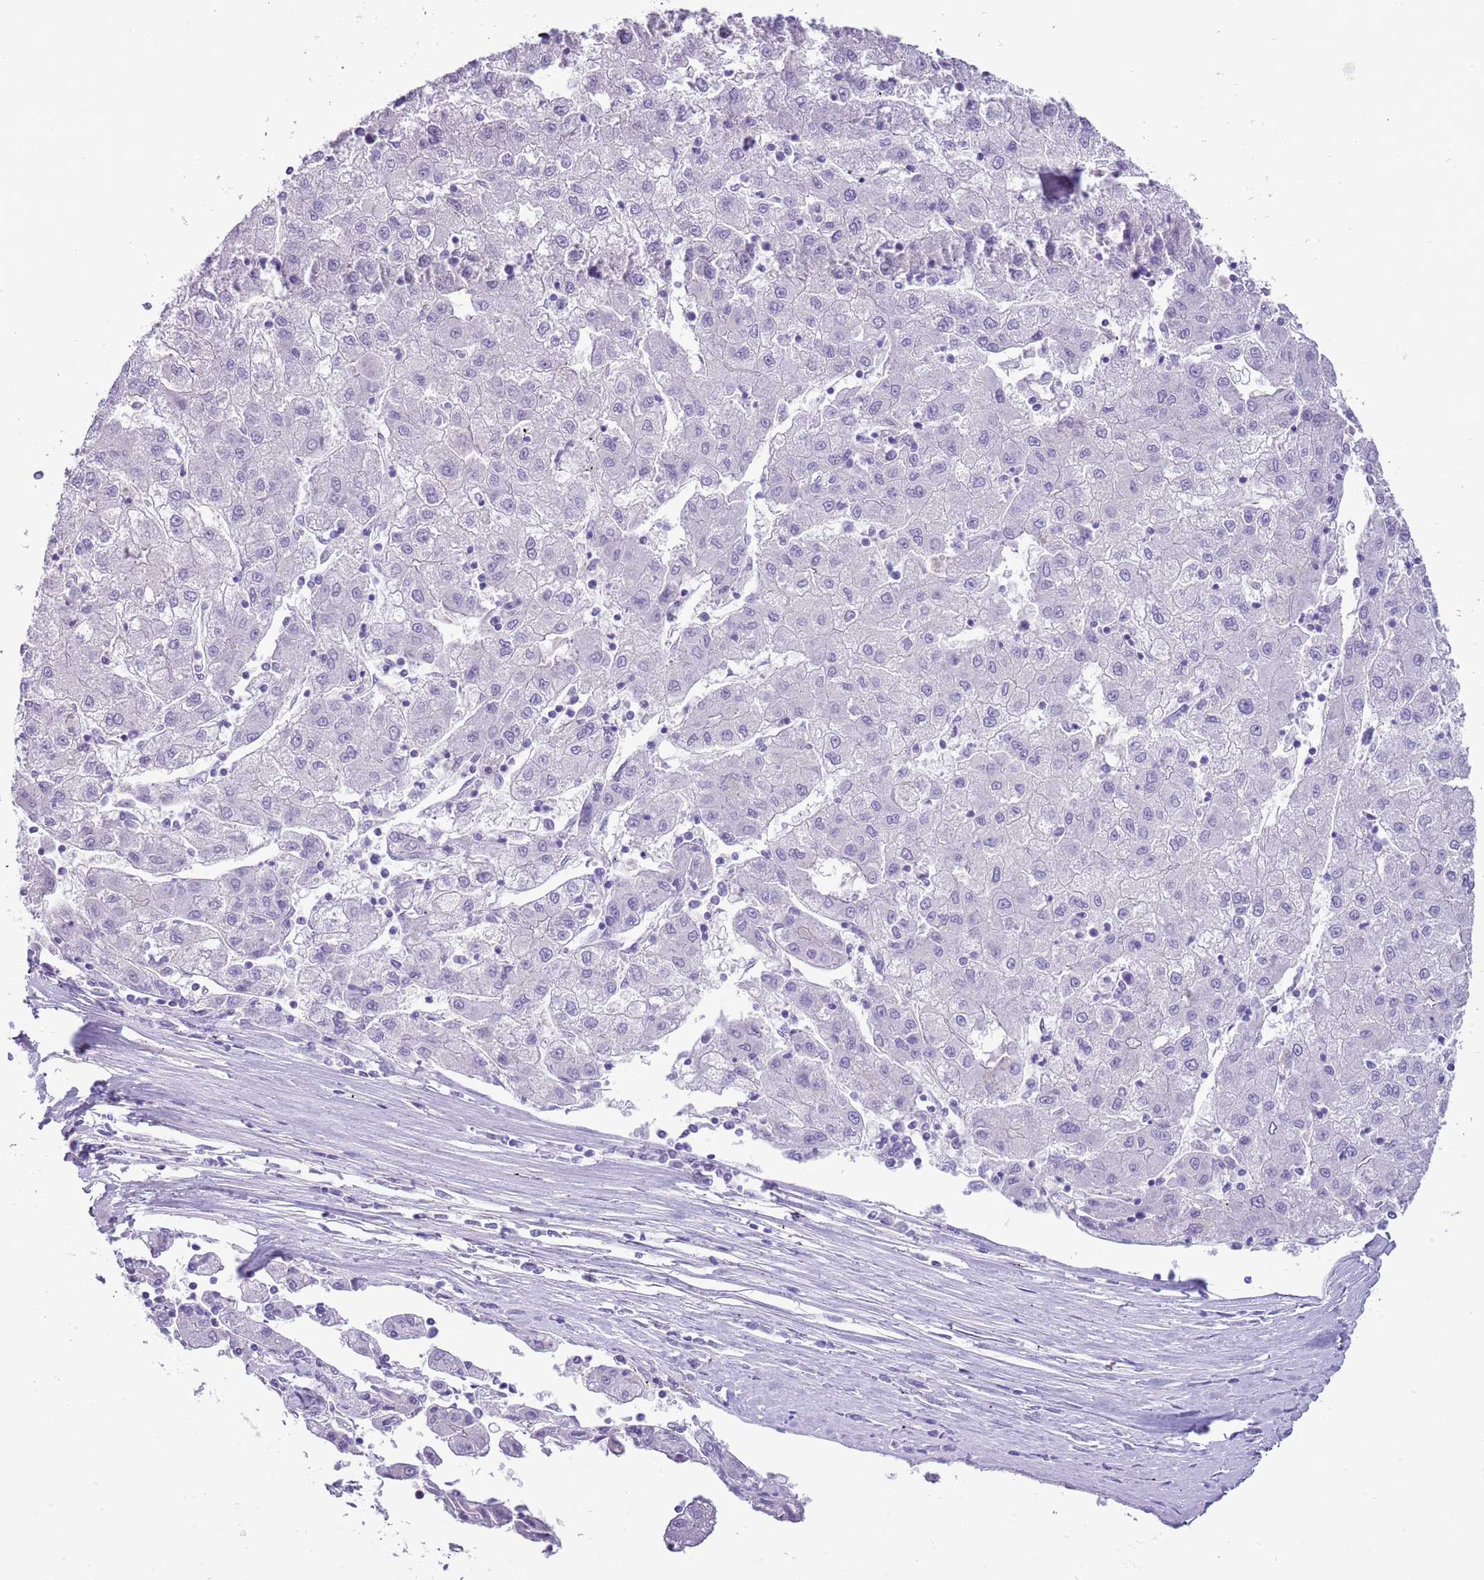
{"staining": {"intensity": "negative", "quantity": "none", "location": "none"}, "tissue": "liver cancer", "cell_type": "Tumor cells", "image_type": "cancer", "snomed": [{"axis": "morphology", "description": "Carcinoma, Hepatocellular, NOS"}, {"axis": "topography", "description": "Liver"}], "caption": "Immunohistochemistry histopathology image of neoplastic tissue: human hepatocellular carcinoma (liver) stained with DAB reveals no significant protein positivity in tumor cells.", "gene": "SCAMP5", "patient": {"sex": "male", "age": 72}}